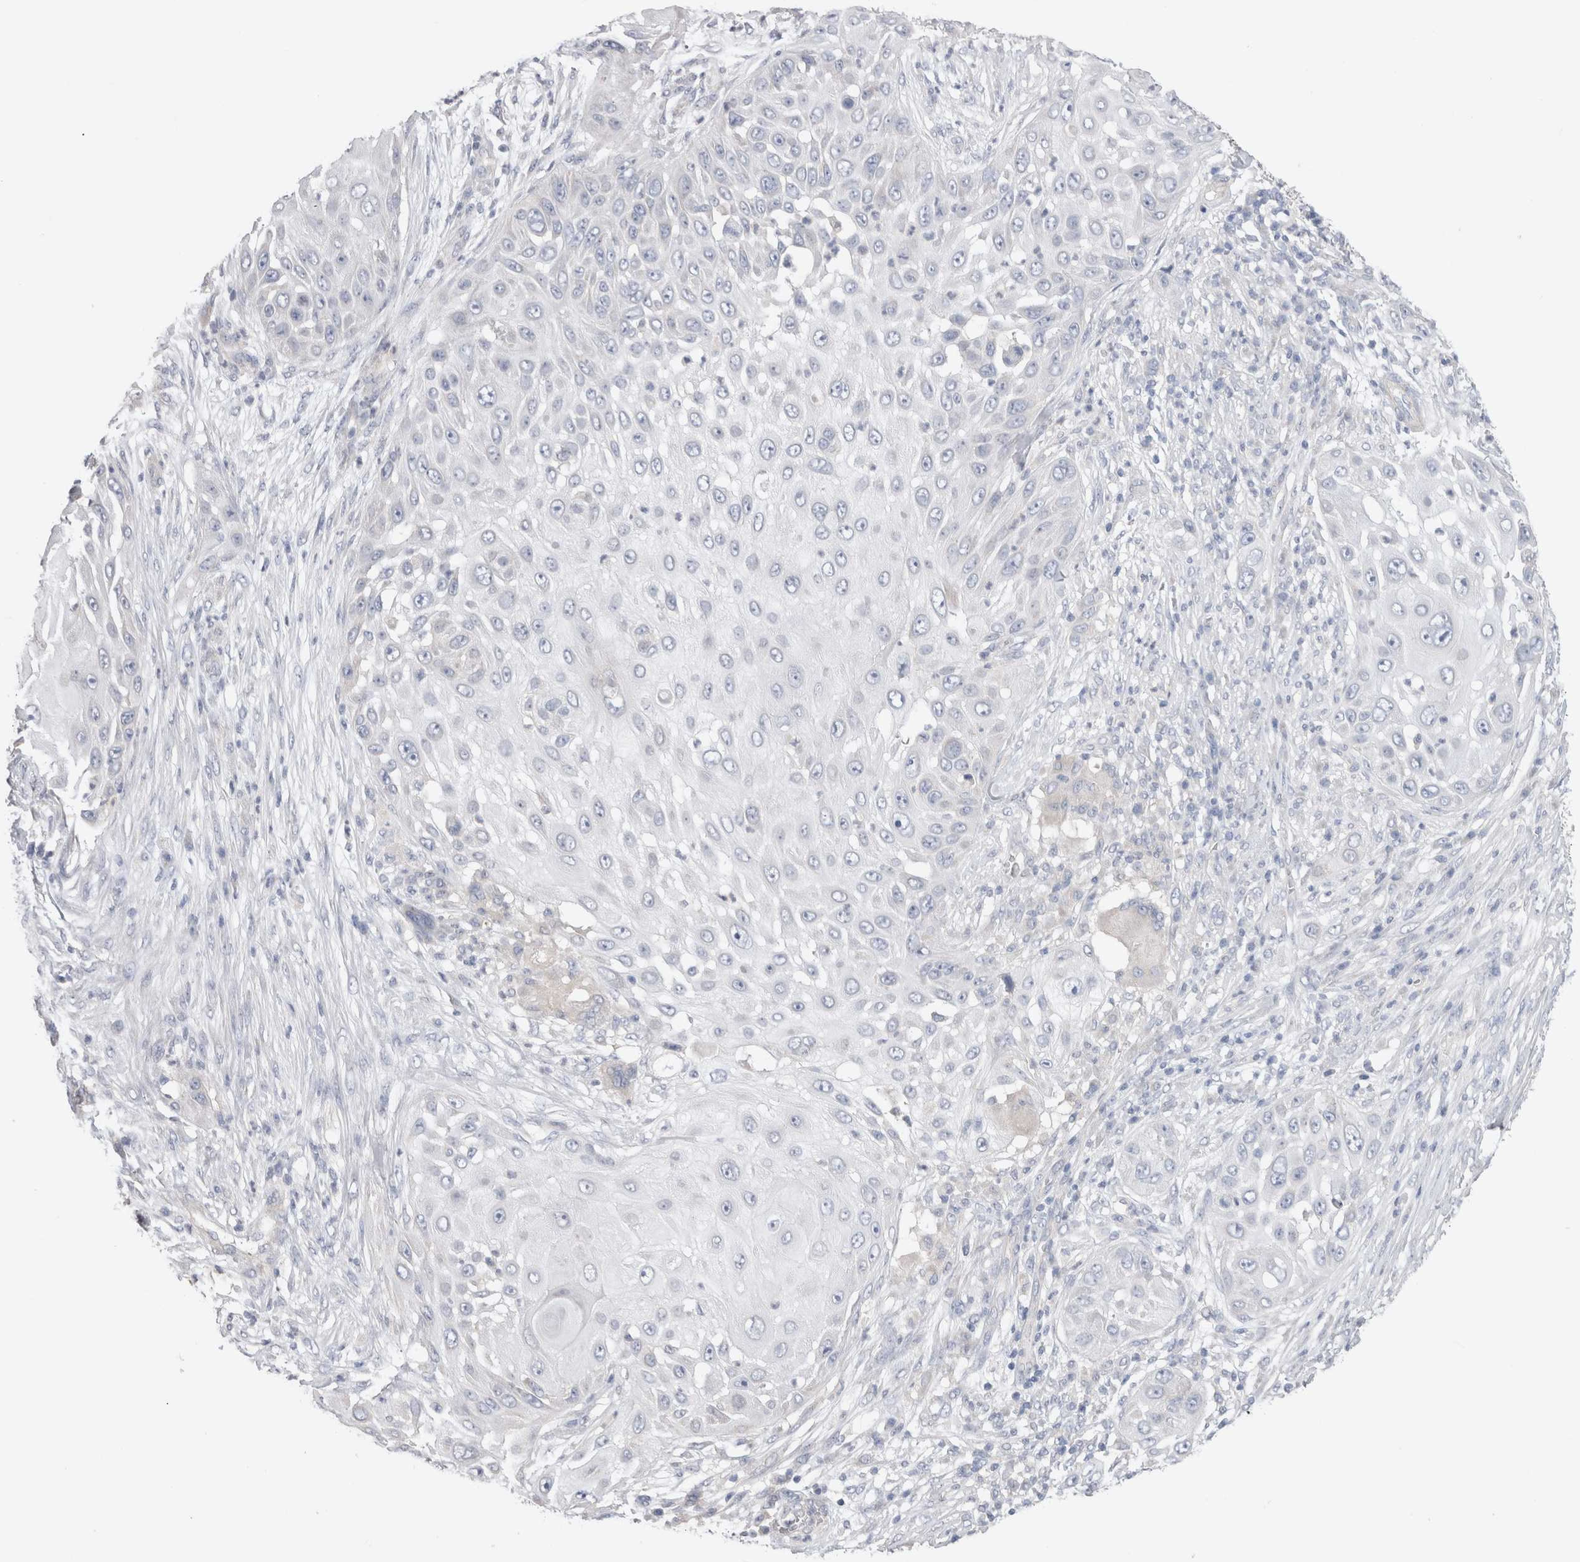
{"staining": {"intensity": "negative", "quantity": "none", "location": "none"}, "tissue": "skin cancer", "cell_type": "Tumor cells", "image_type": "cancer", "snomed": [{"axis": "morphology", "description": "Squamous cell carcinoma, NOS"}, {"axis": "topography", "description": "Skin"}], "caption": "This is an immunohistochemistry photomicrograph of skin squamous cell carcinoma. There is no positivity in tumor cells.", "gene": "DMD", "patient": {"sex": "female", "age": 44}}